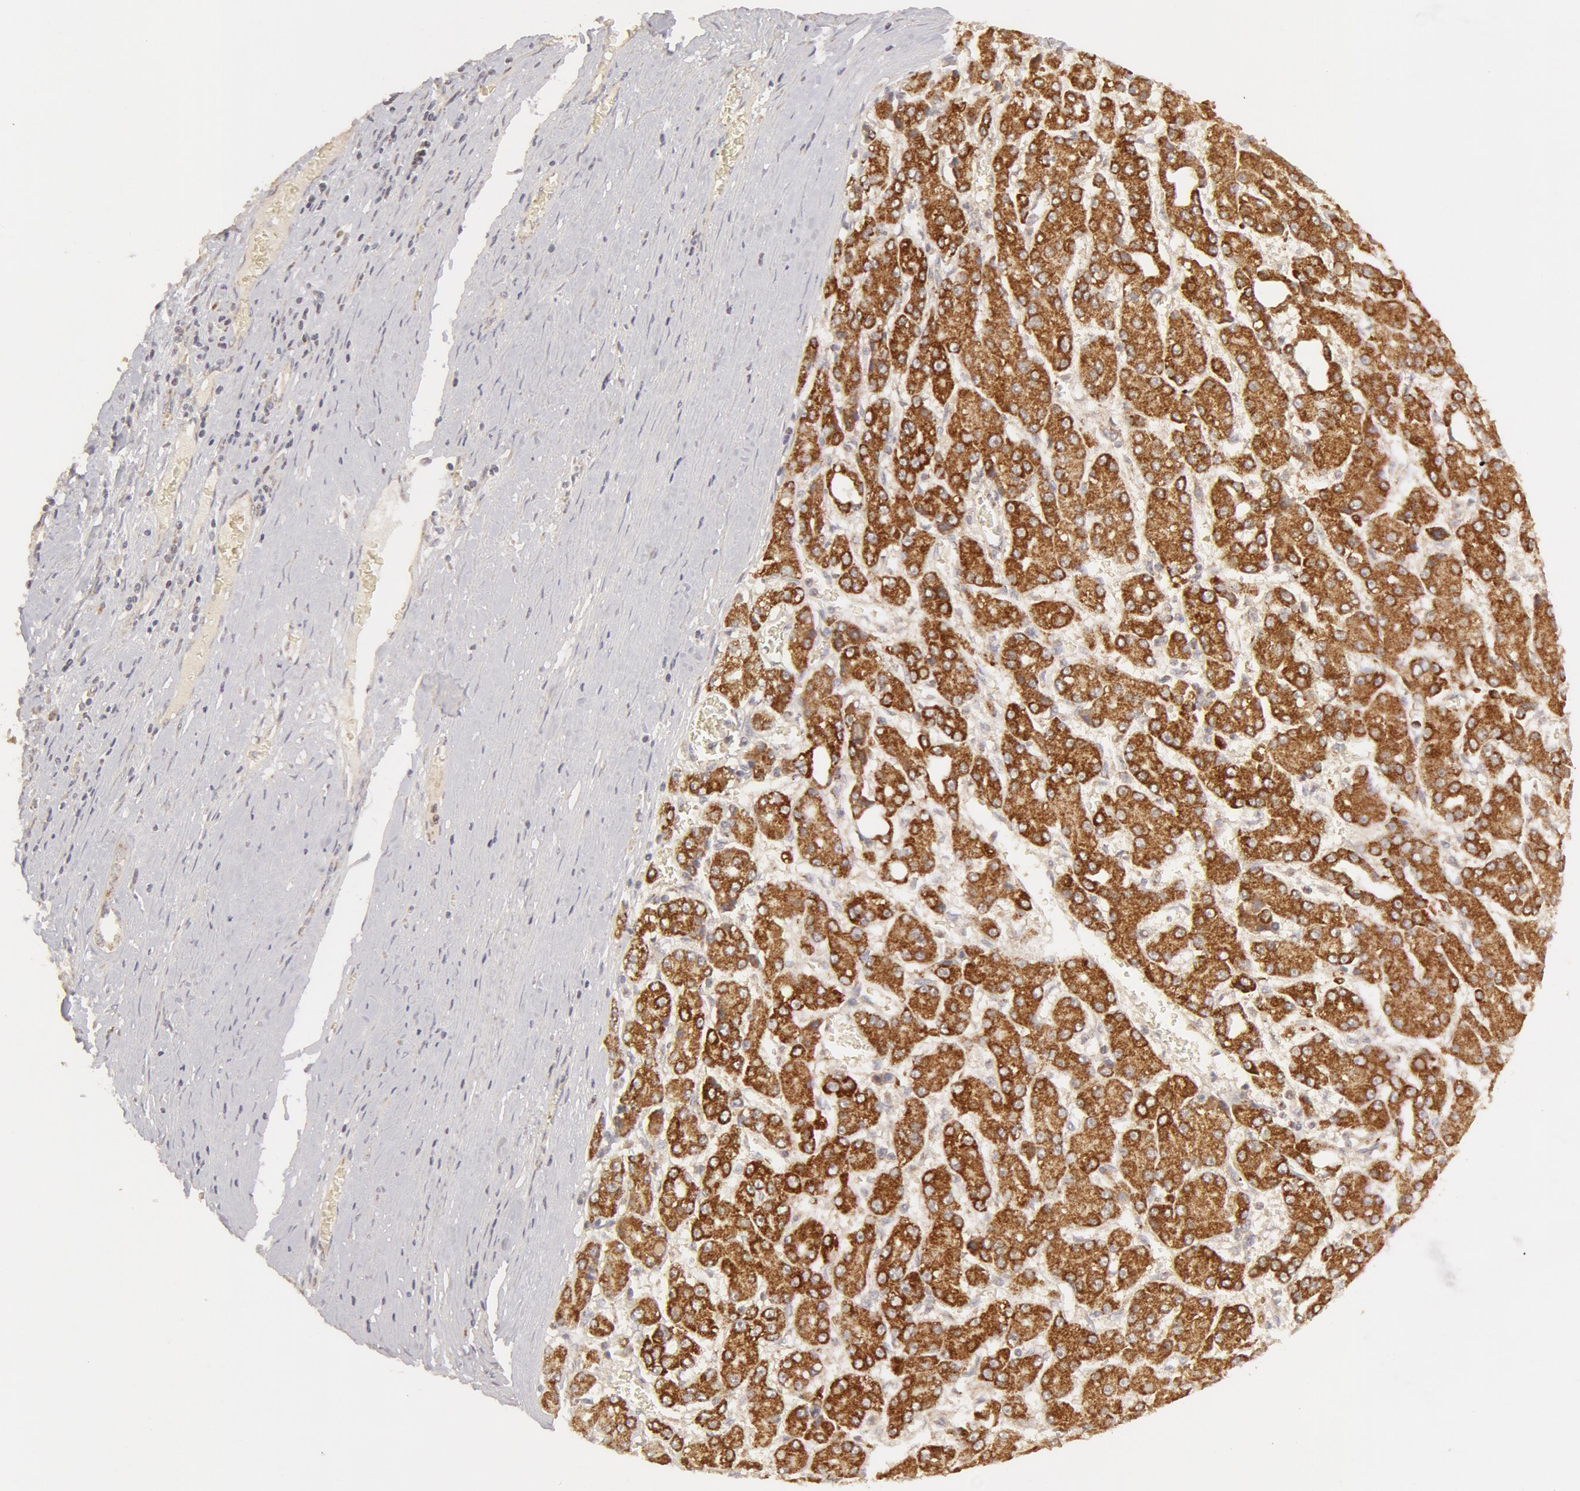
{"staining": {"intensity": "moderate", "quantity": ">75%", "location": "cytoplasmic/membranous"}, "tissue": "liver cancer", "cell_type": "Tumor cells", "image_type": "cancer", "snomed": [{"axis": "morphology", "description": "Carcinoma, Hepatocellular, NOS"}, {"axis": "topography", "description": "Liver"}], "caption": "The histopathology image reveals immunohistochemical staining of liver cancer (hepatocellular carcinoma). There is moderate cytoplasmic/membranous staining is seen in approximately >75% of tumor cells.", "gene": "ADPRH", "patient": {"sex": "male", "age": 69}}